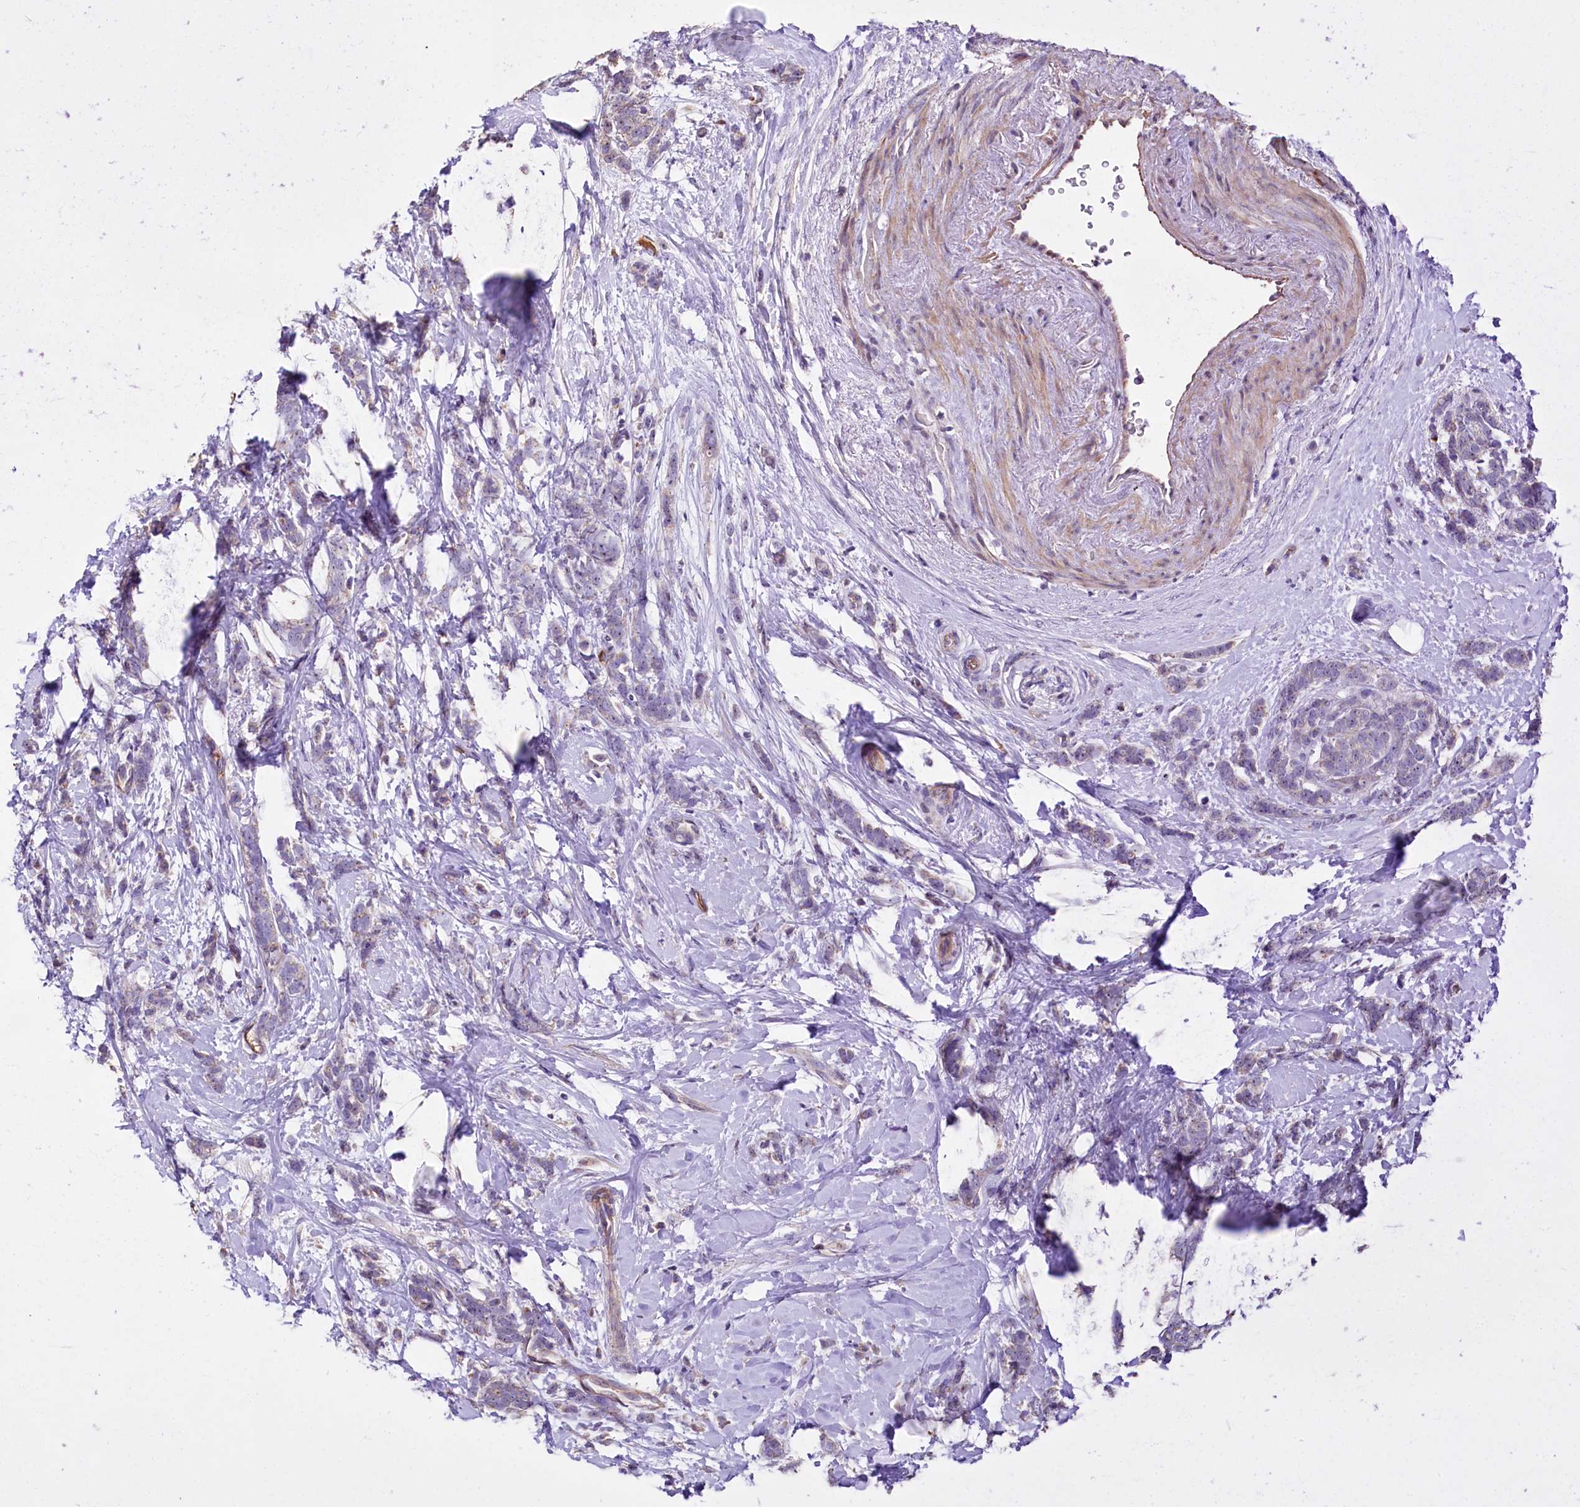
{"staining": {"intensity": "weak", "quantity": "<25%", "location": "cytoplasmic/membranous"}, "tissue": "breast cancer", "cell_type": "Tumor cells", "image_type": "cancer", "snomed": [{"axis": "morphology", "description": "Lobular carcinoma"}, {"axis": "topography", "description": "Breast"}], "caption": "A photomicrograph of human breast lobular carcinoma is negative for staining in tumor cells.", "gene": "RPUSD3", "patient": {"sex": "female", "age": 58}}